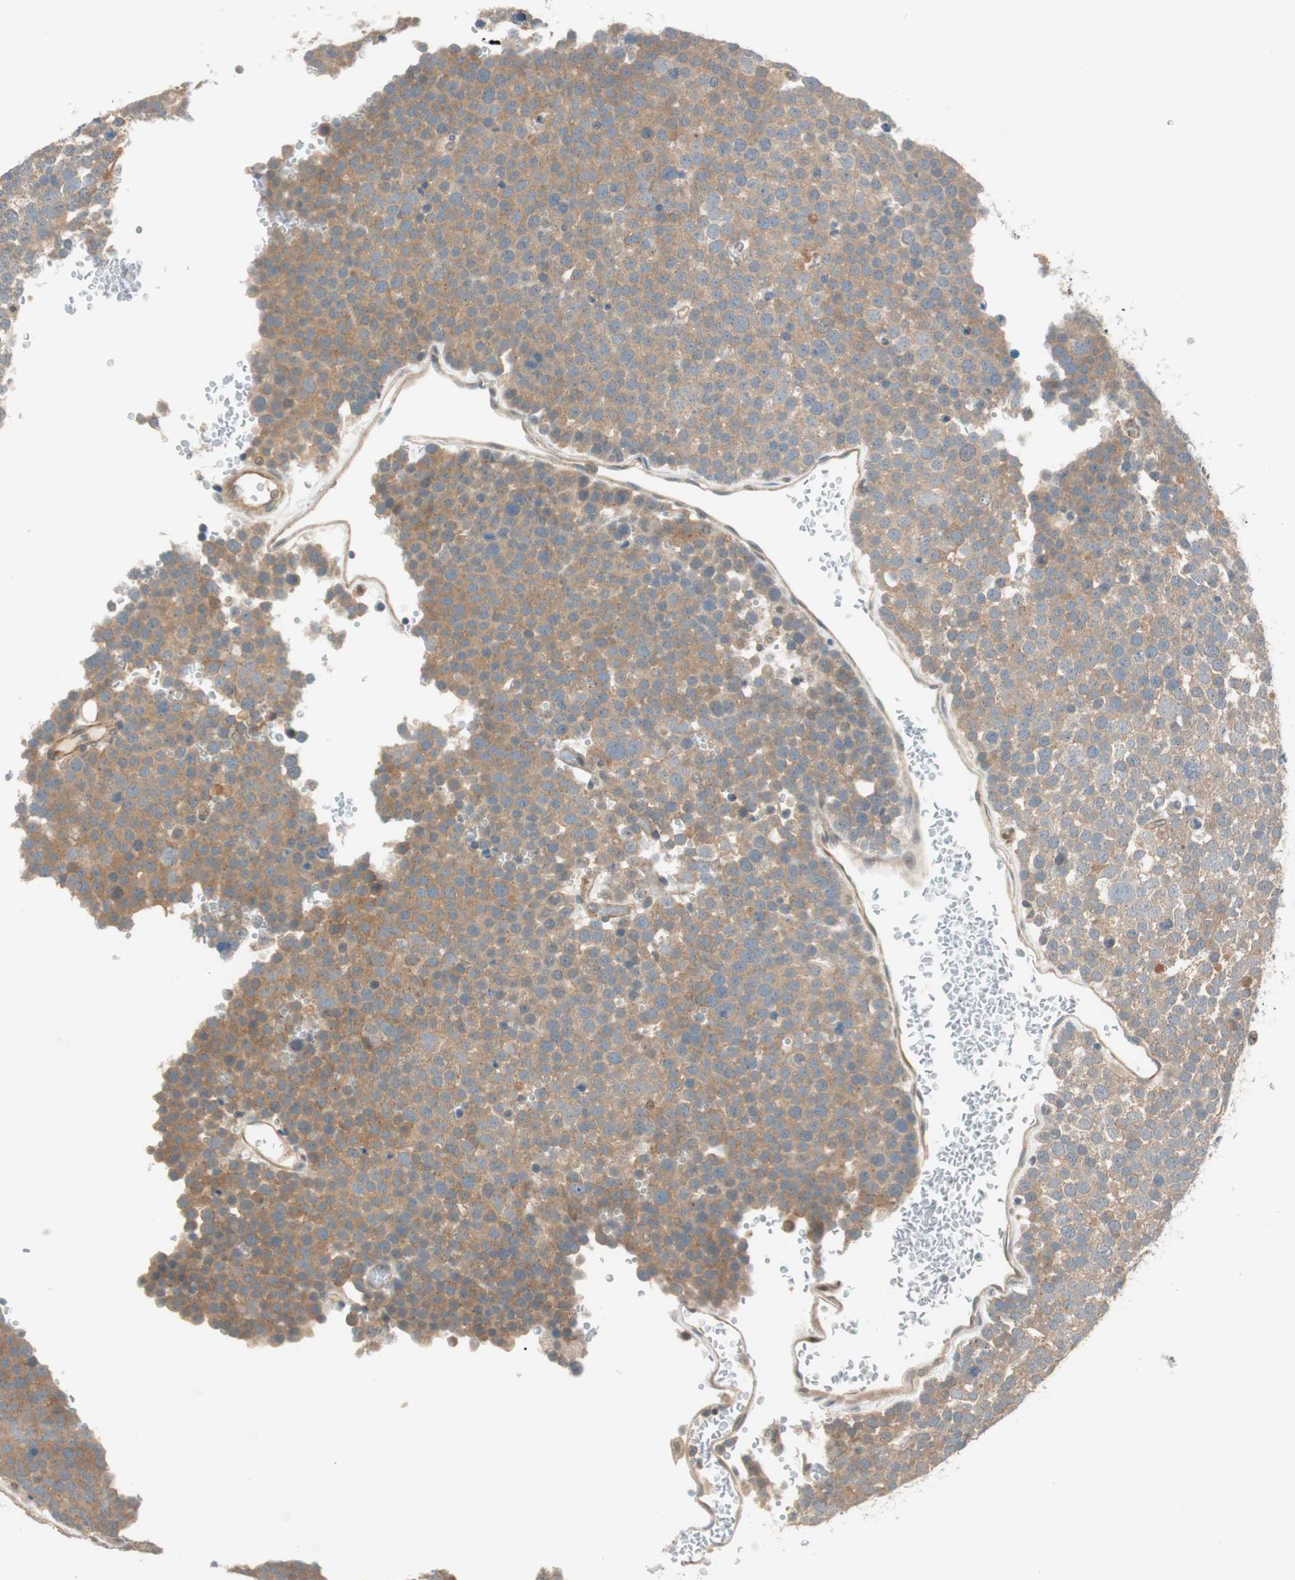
{"staining": {"intensity": "moderate", "quantity": ">75%", "location": "cytoplasmic/membranous"}, "tissue": "testis cancer", "cell_type": "Tumor cells", "image_type": "cancer", "snomed": [{"axis": "morphology", "description": "Seminoma, NOS"}, {"axis": "topography", "description": "Testis"}], "caption": "IHC (DAB) staining of testis seminoma demonstrates moderate cytoplasmic/membranous protein expression in approximately >75% of tumor cells.", "gene": "PSMD8", "patient": {"sex": "male", "age": 71}}